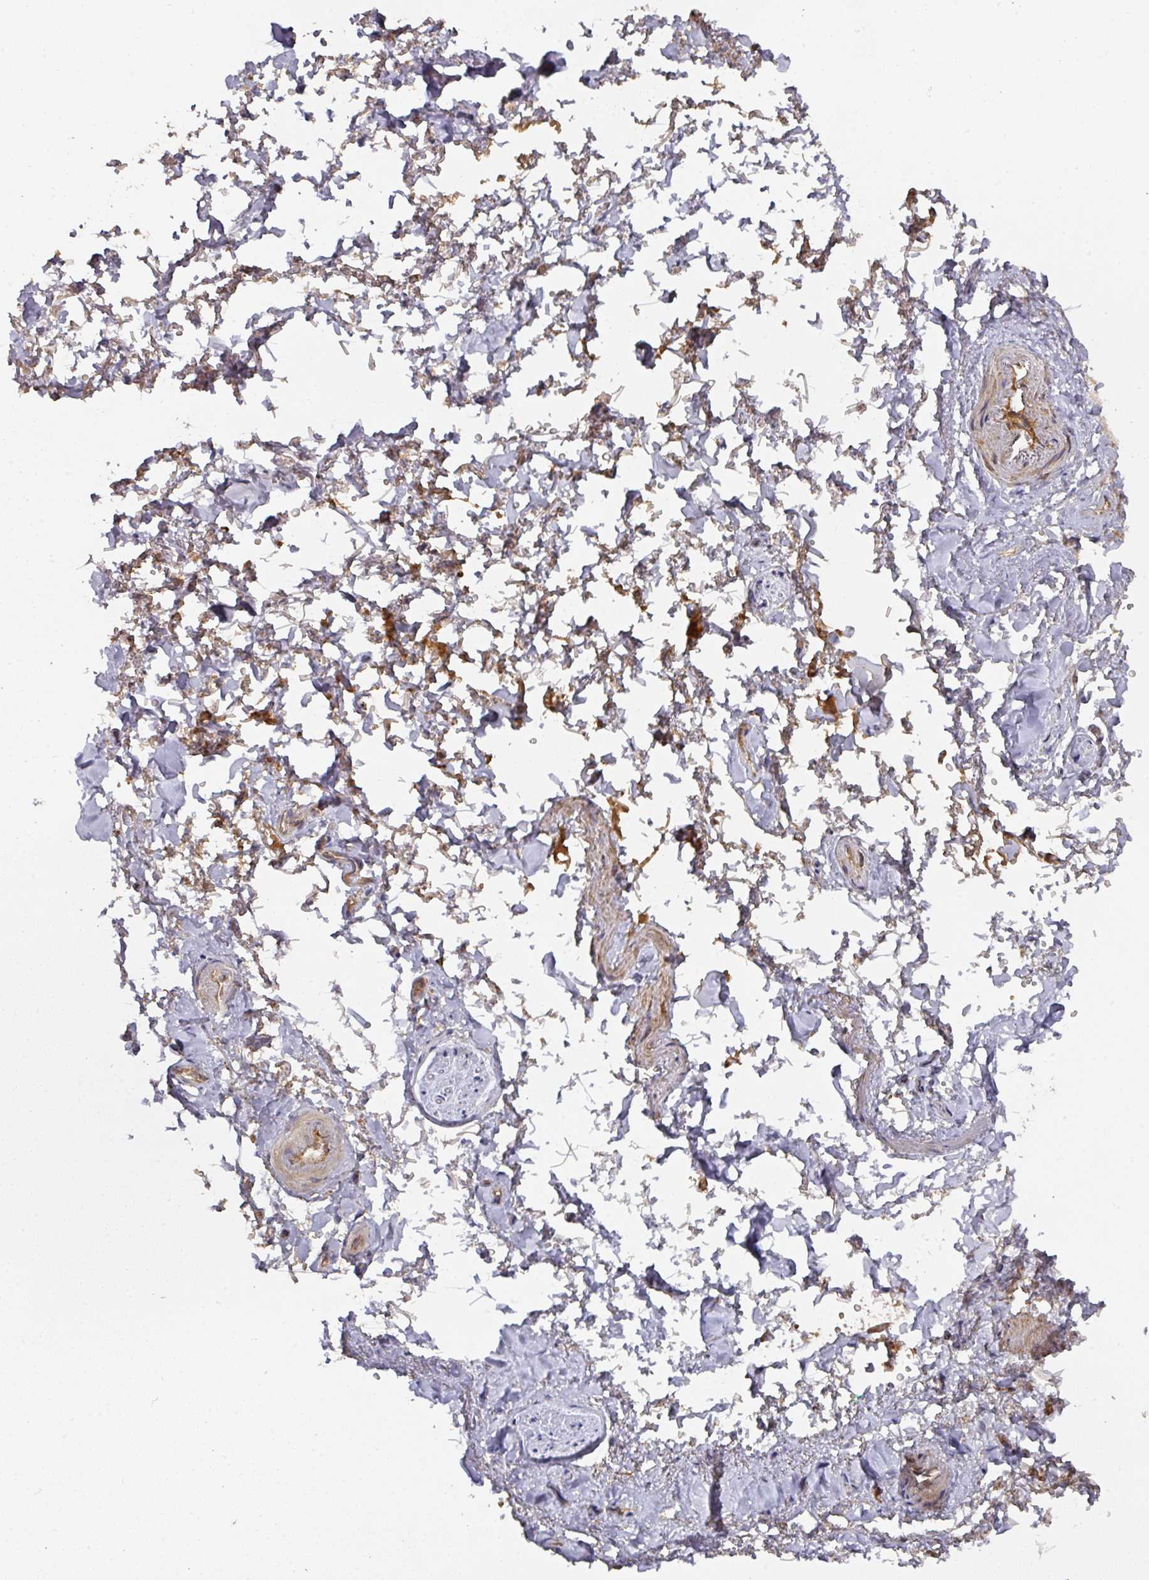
{"staining": {"intensity": "moderate", "quantity": "<25%", "location": "cytoplasmic/membranous"}, "tissue": "adipose tissue", "cell_type": "Adipocytes", "image_type": "normal", "snomed": [{"axis": "morphology", "description": "Normal tissue, NOS"}, {"axis": "topography", "description": "Vulva"}, {"axis": "topography", "description": "Vagina"}, {"axis": "topography", "description": "Peripheral nerve tissue"}], "caption": "Adipose tissue stained for a protein (brown) reveals moderate cytoplasmic/membranous positive expression in about <25% of adipocytes.", "gene": "CEP95", "patient": {"sex": "female", "age": 66}}